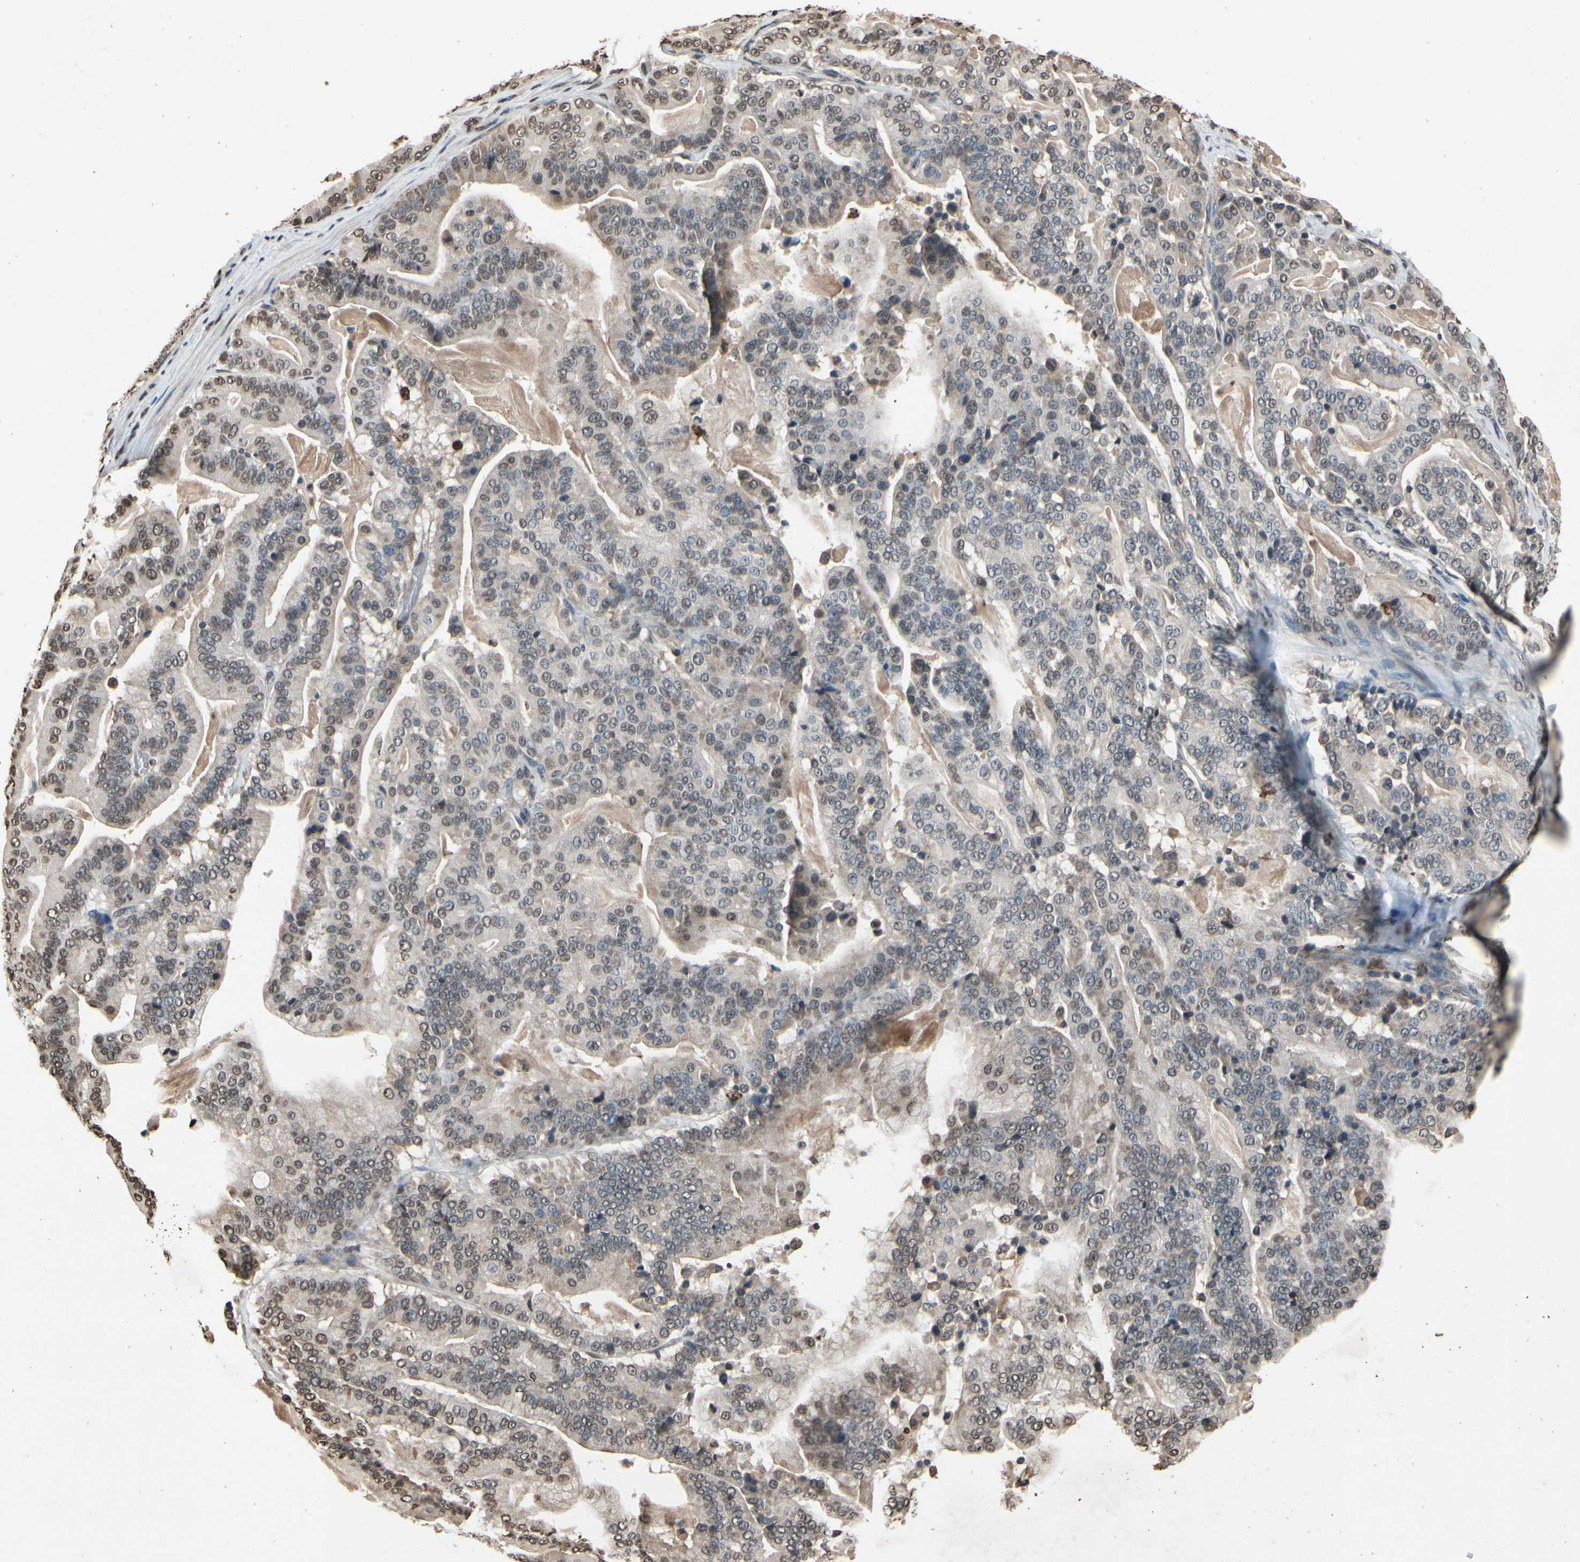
{"staining": {"intensity": "weak", "quantity": "25%-75%", "location": "nuclear"}, "tissue": "pancreatic cancer", "cell_type": "Tumor cells", "image_type": "cancer", "snomed": [{"axis": "morphology", "description": "Adenocarcinoma, NOS"}, {"axis": "topography", "description": "Pancreas"}], "caption": "Pancreatic adenocarcinoma stained with immunohistochemistry (IHC) shows weak nuclear positivity in approximately 25%-75% of tumor cells. Immunohistochemistry (ihc) stains the protein in brown and the nuclei are stained blue.", "gene": "HIPK2", "patient": {"sex": "male", "age": 63}}